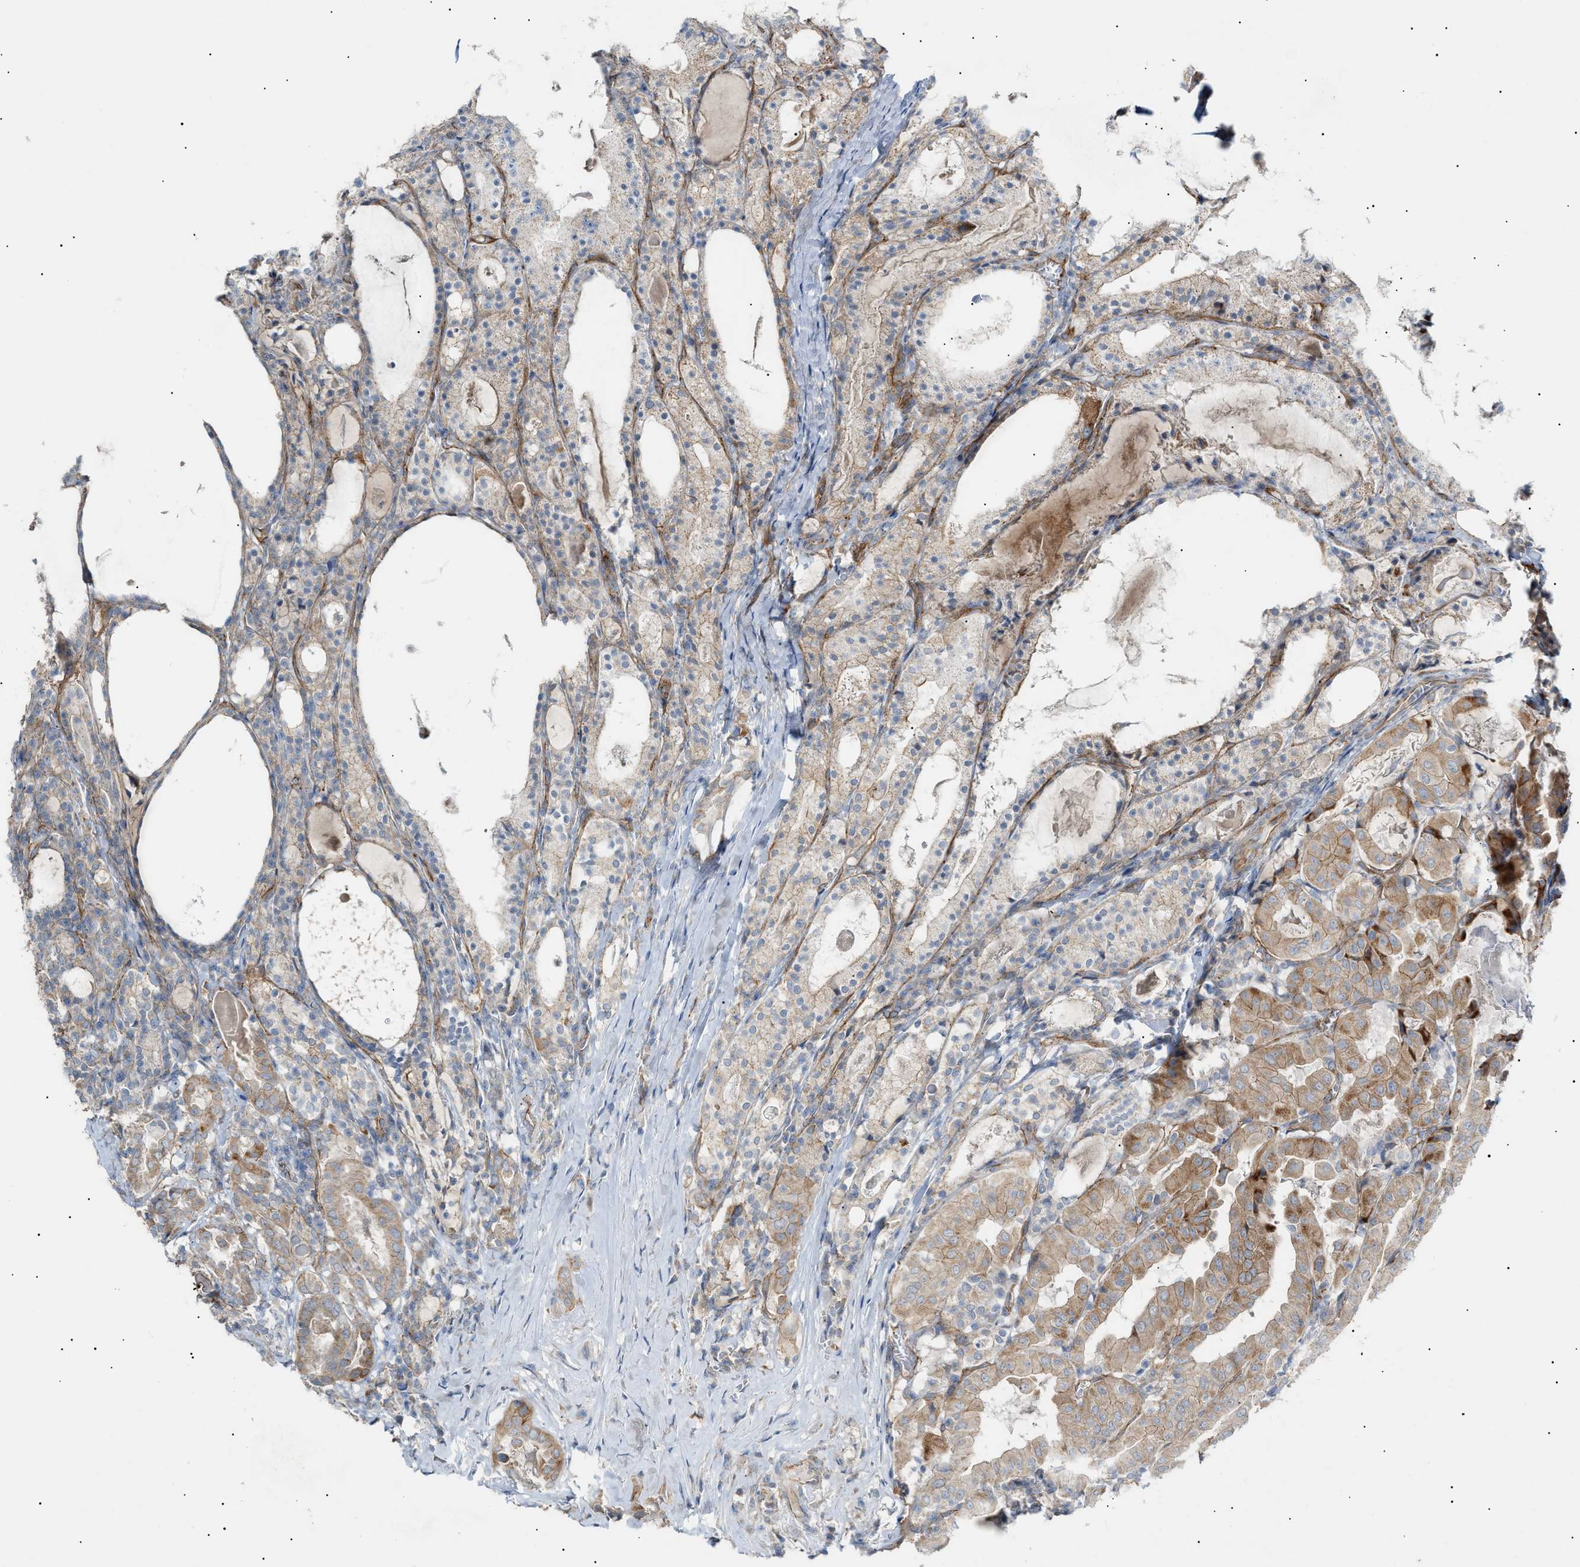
{"staining": {"intensity": "weak", "quantity": ">75%", "location": "cytoplasmic/membranous"}, "tissue": "thyroid cancer", "cell_type": "Tumor cells", "image_type": "cancer", "snomed": [{"axis": "morphology", "description": "Papillary adenocarcinoma, NOS"}, {"axis": "topography", "description": "Thyroid gland"}], "caption": "An image showing weak cytoplasmic/membranous staining in approximately >75% of tumor cells in thyroid cancer (papillary adenocarcinoma), as visualized by brown immunohistochemical staining.", "gene": "ZFHX2", "patient": {"sex": "female", "age": 42}}